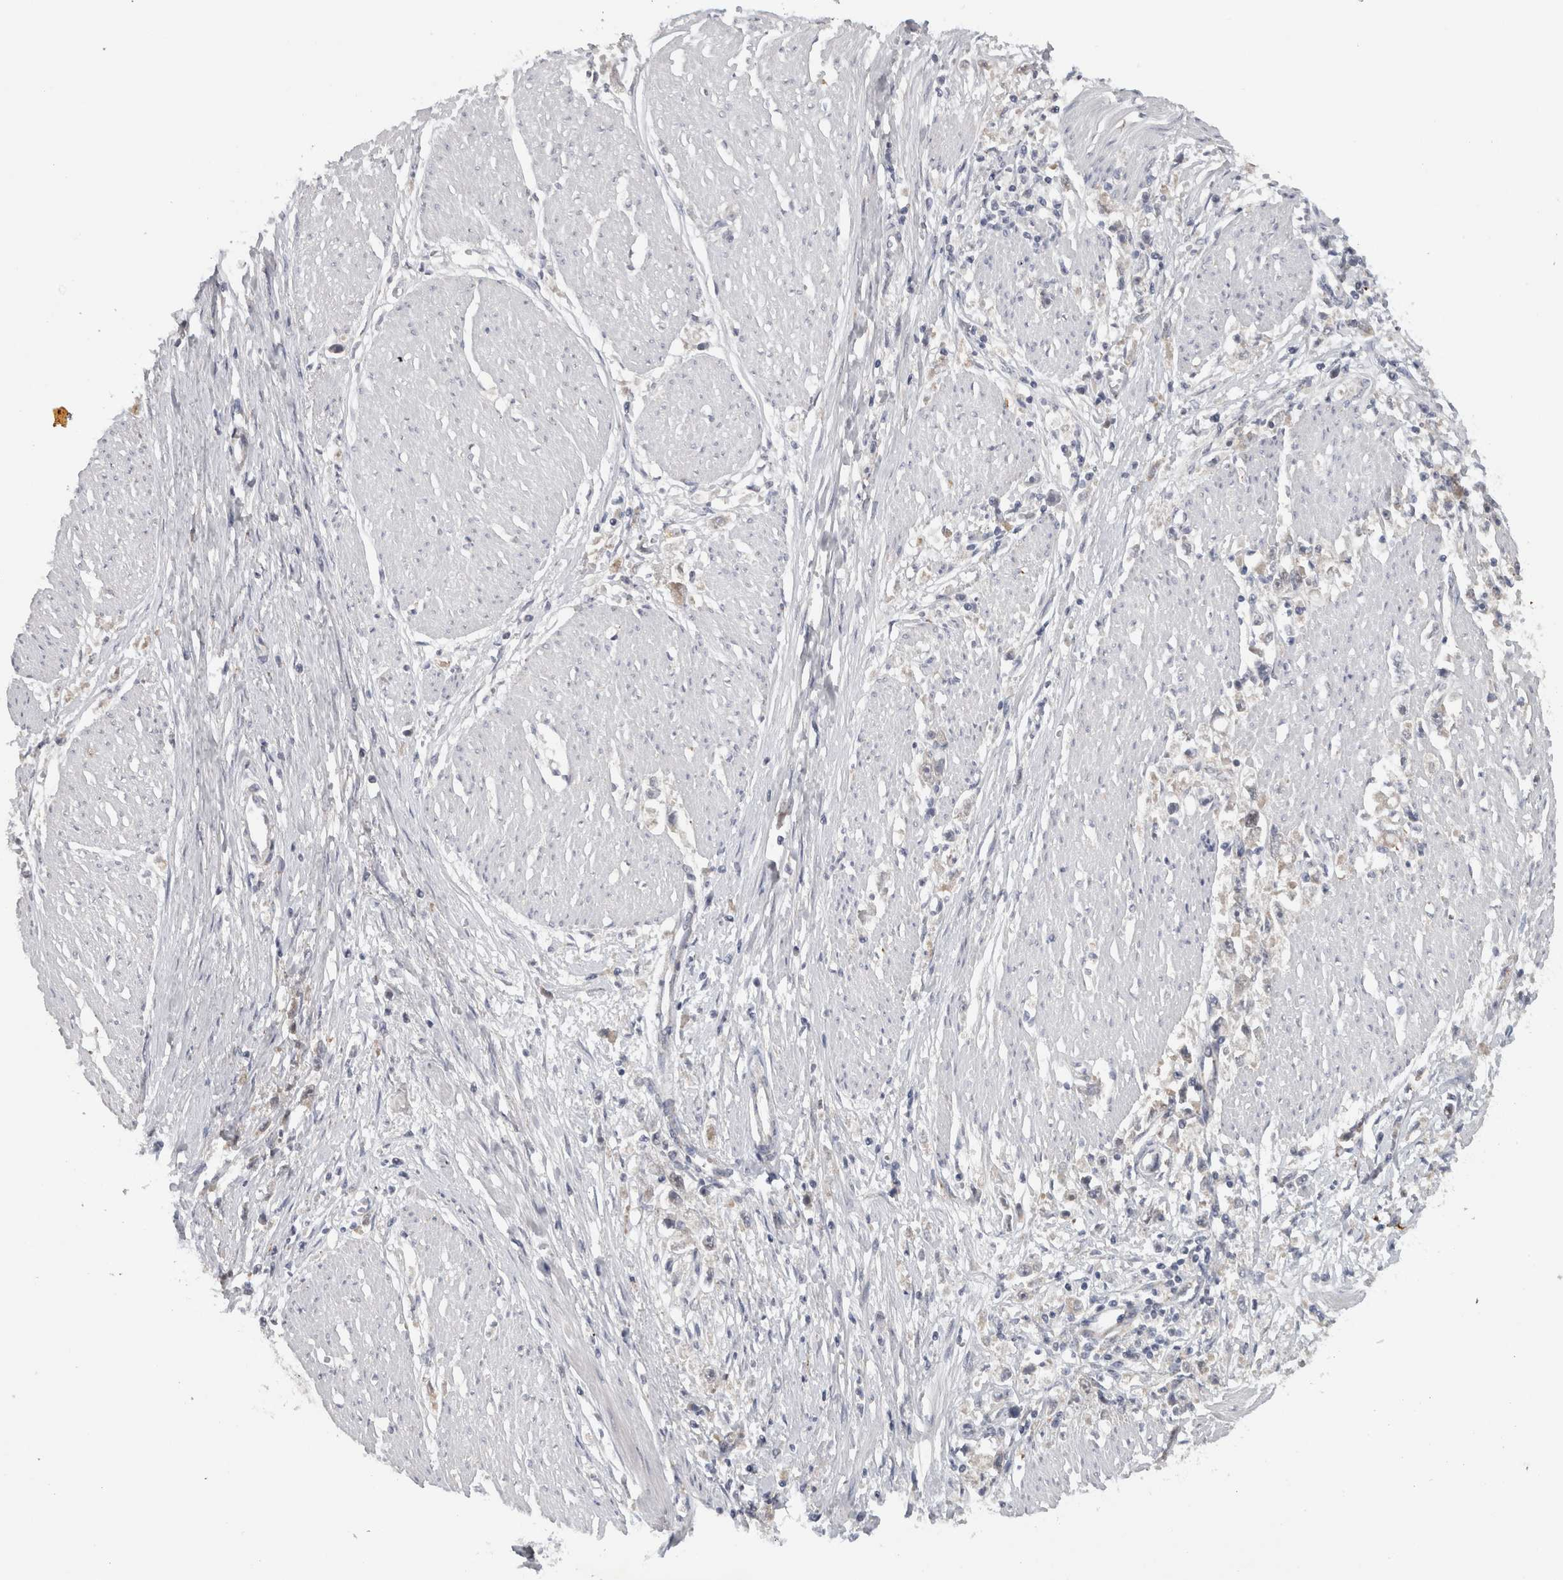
{"staining": {"intensity": "negative", "quantity": "none", "location": "none"}, "tissue": "stomach cancer", "cell_type": "Tumor cells", "image_type": "cancer", "snomed": [{"axis": "morphology", "description": "Adenocarcinoma, NOS"}, {"axis": "topography", "description": "Stomach"}], "caption": "Immunohistochemical staining of human stomach cancer (adenocarcinoma) reveals no significant staining in tumor cells.", "gene": "DYRK2", "patient": {"sex": "female", "age": 59}}